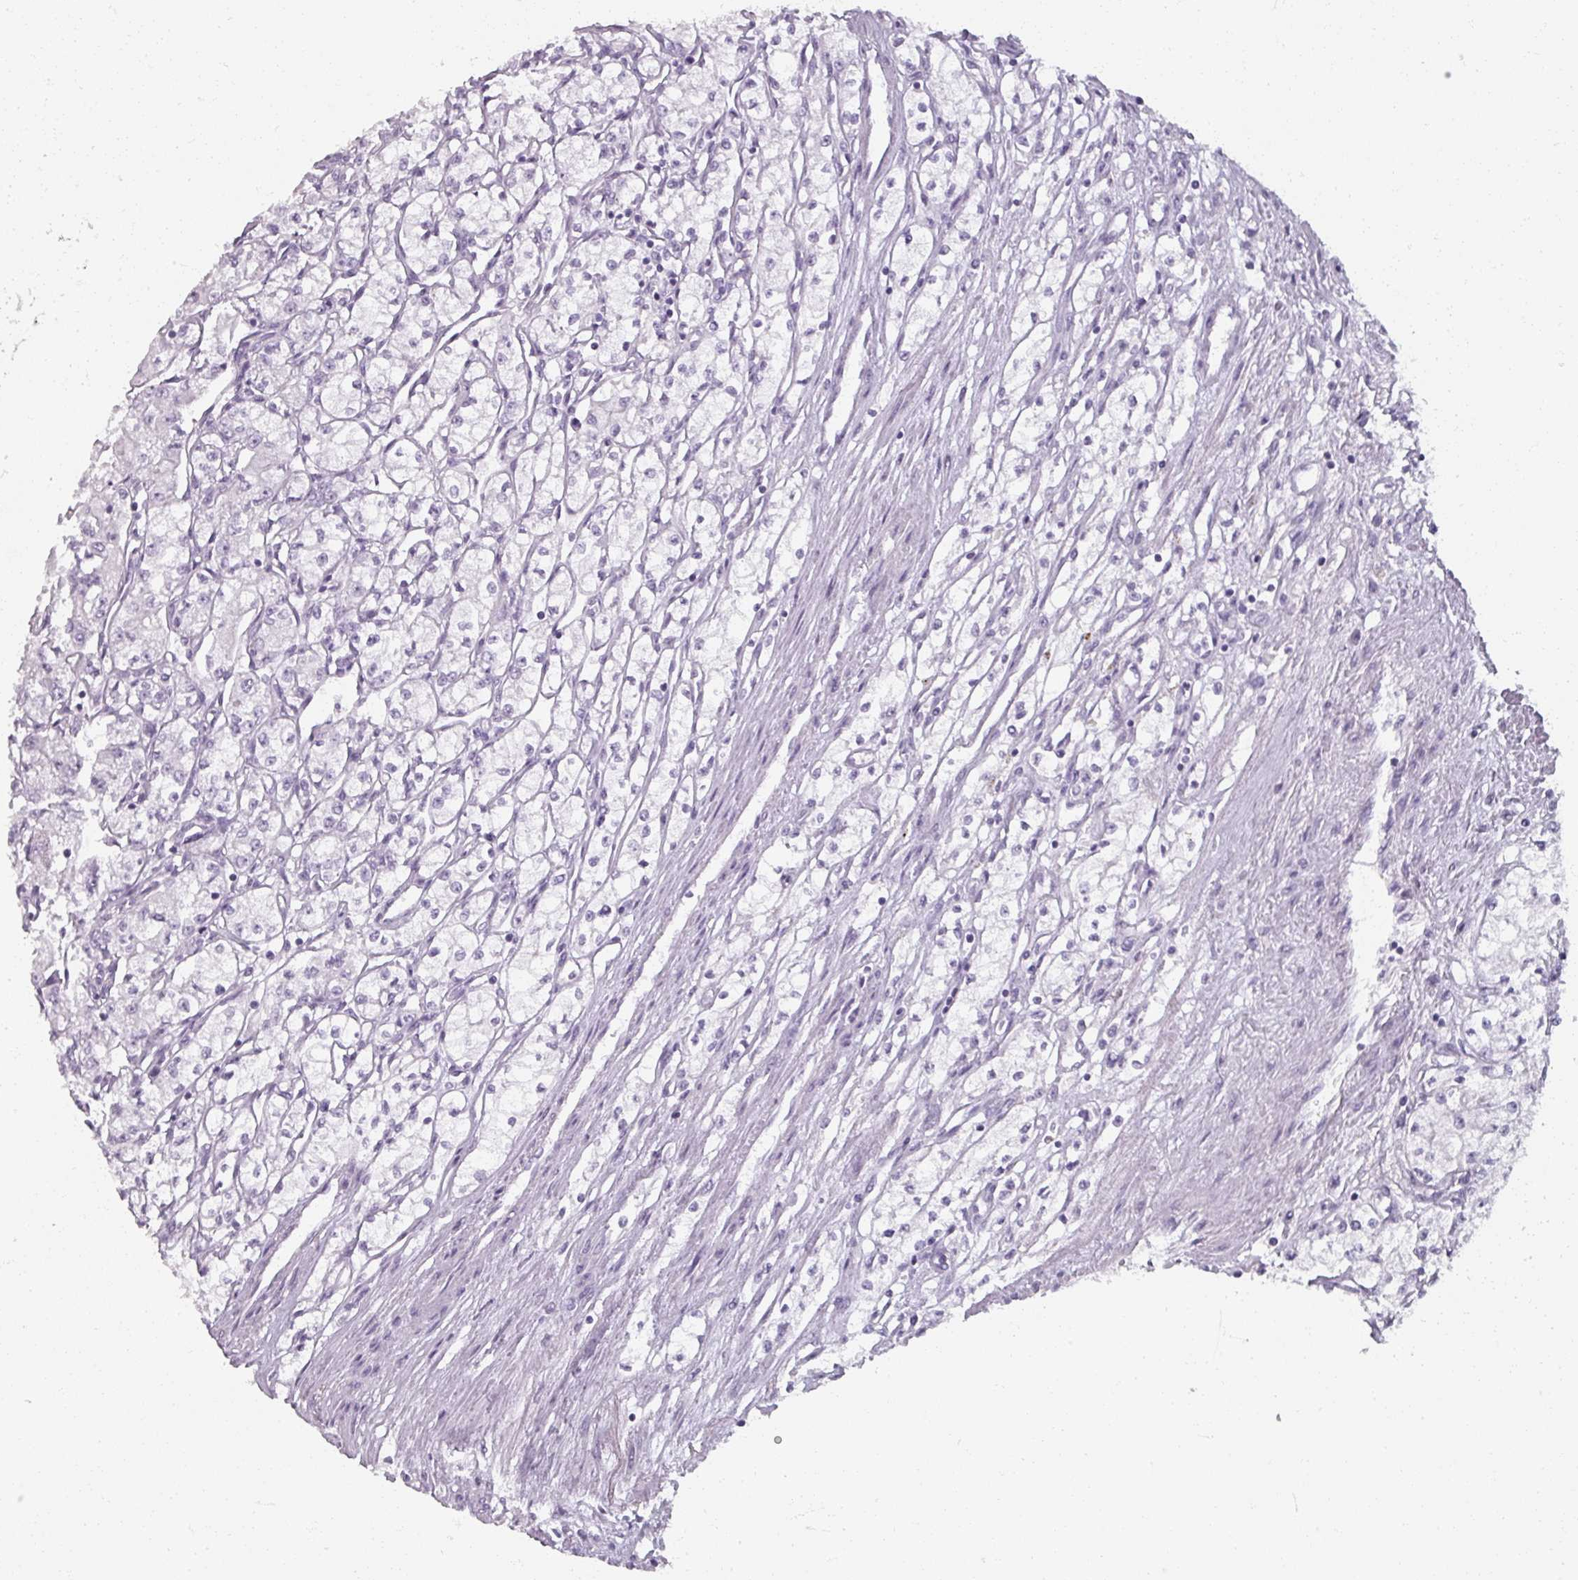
{"staining": {"intensity": "negative", "quantity": "none", "location": "none"}, "tissue": "renal cancer", "cell_type": "Tumor cells", "image_type": "cancer", "snomed": [{"axis": "morphology", "description": "Adenocarcinoma, NOS"}, {"axis": "topography", "description": "Kidney"}], "caption": "Adenocarcinoma (renal) stained for a protein using immunohistochemistry reveals no staining tumor cells.", "gene": "REG3G", "patient": {"sex": "male", "age": 59}}